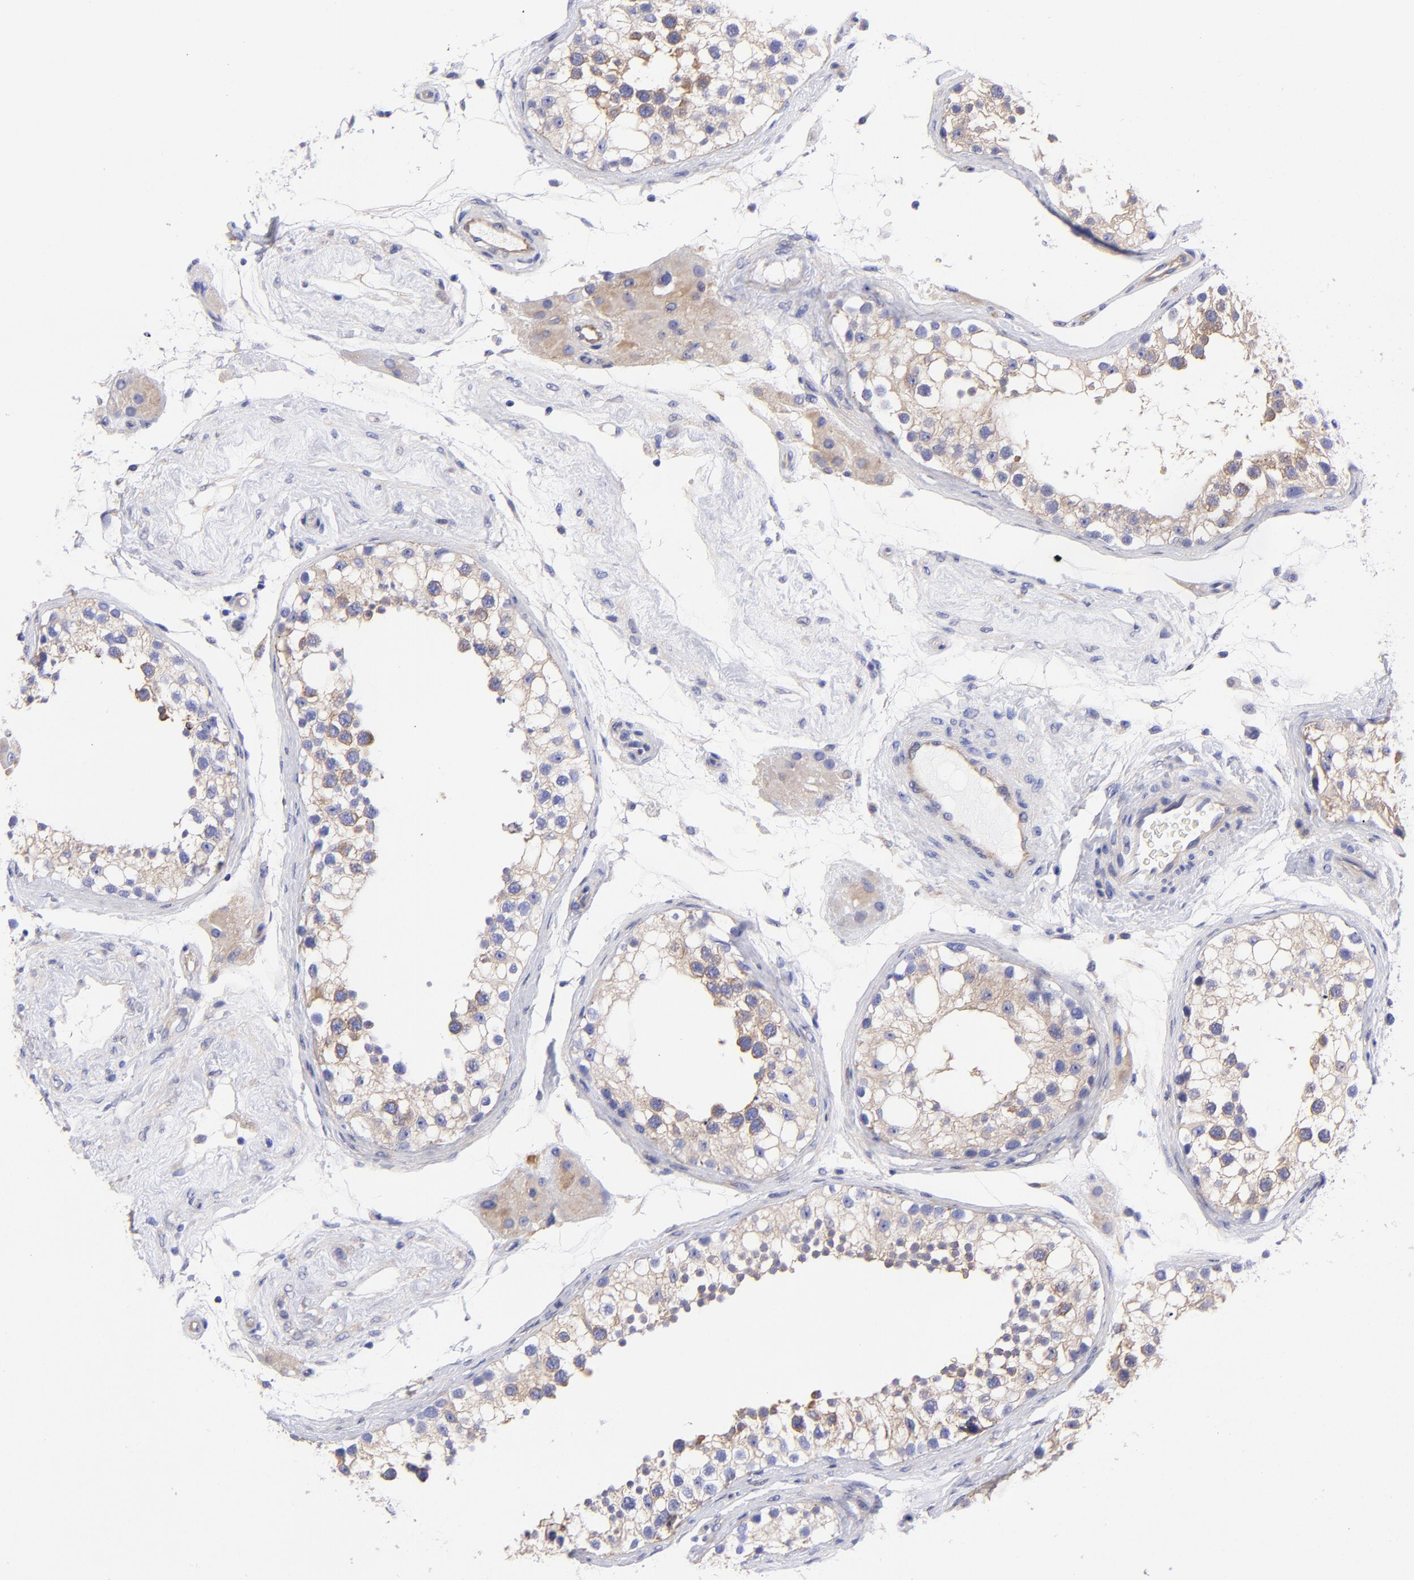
{"staining": {"intensity": "weak", "quantity": "25%-75%", "location": "cytoplasmic/membranous"}, "tissue": "testis", "cell_type": "Cells in seminiferous ducts", "image_type": "normal", "snomed": [{"axis": "morphology", "description": "Normal tissue, NOS"}, {"axis": "topography", "description": "Testis"}], "caption": "Immunohistochemistry (DAB (3,3'-diaminobenzidine)) staining of benign testis demonstrates weak cytoplasmic/membranous protein staining in about 25%-75% of cells in seminiferous ducts.", "gene": "PPFIBP1", "patient": {"sex": "male", "age": 68}}